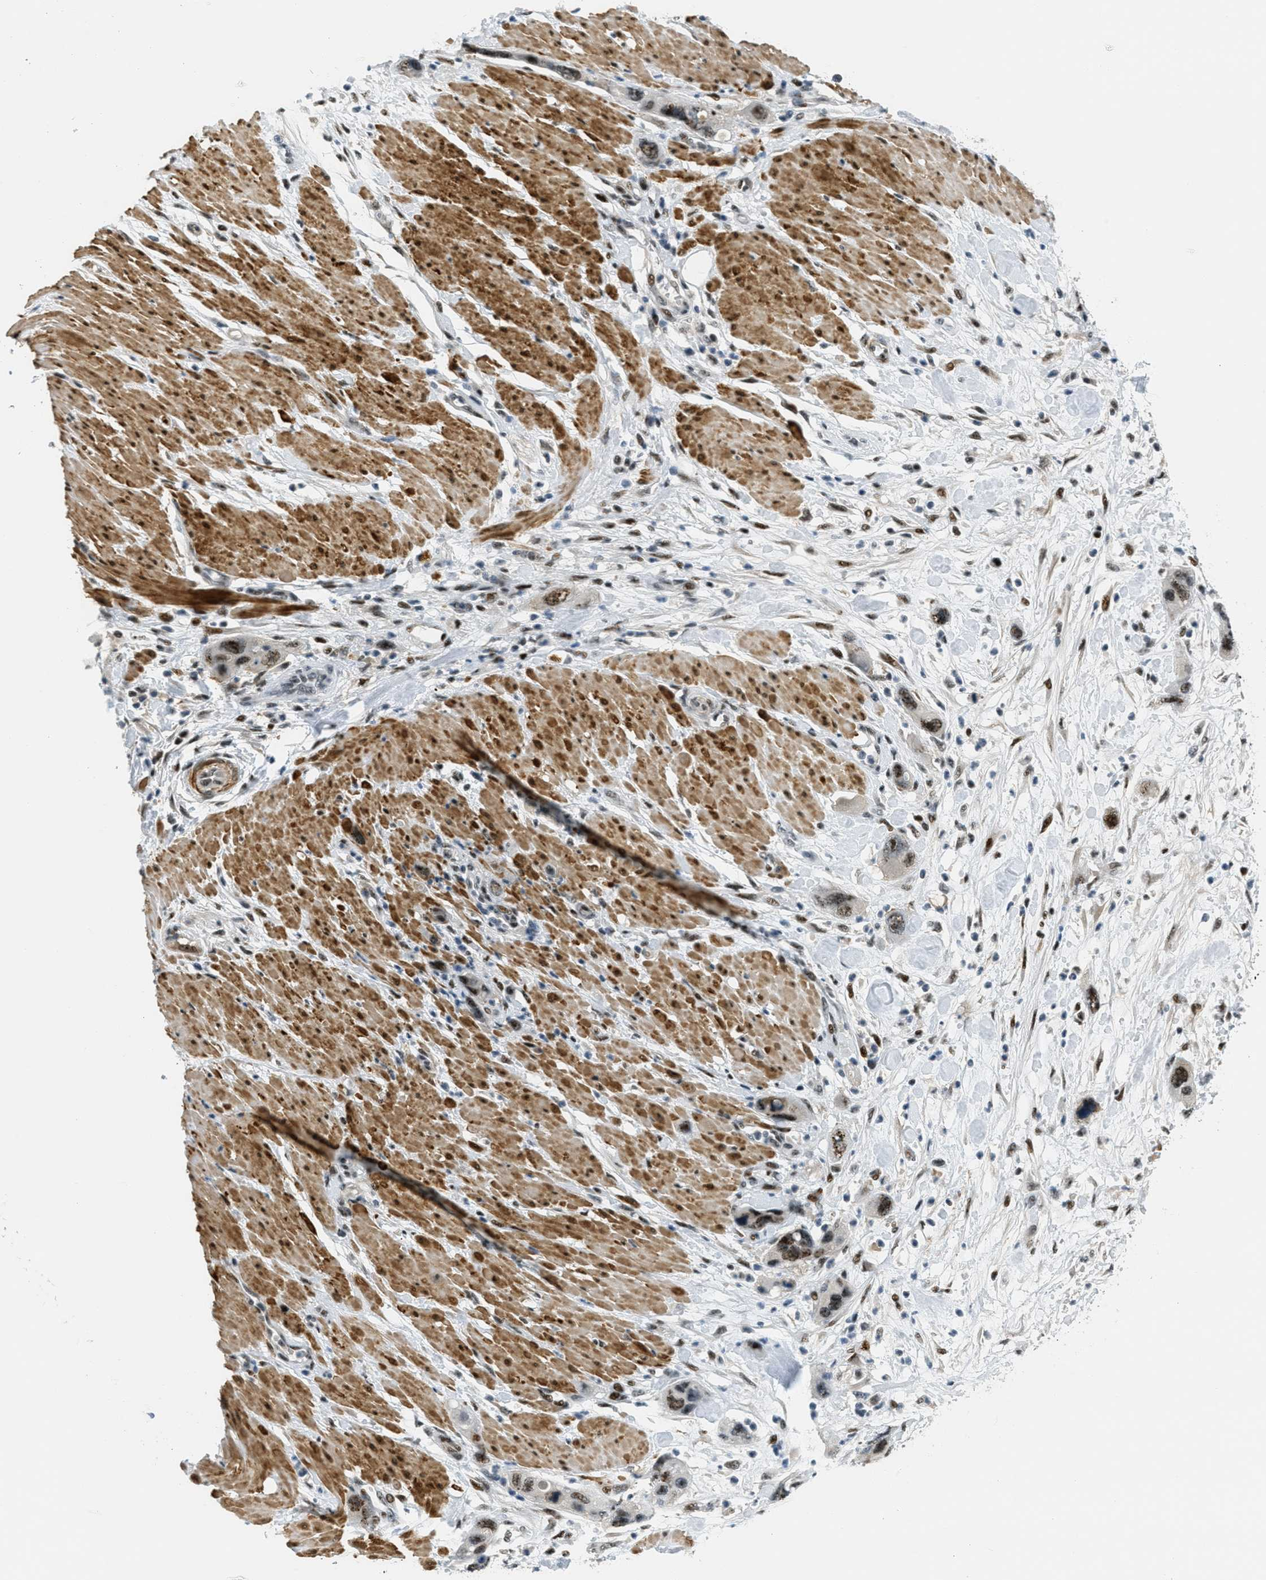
{"staining": {"intensity": "moderate", "quantity": "25%-75%", "location": "nuclear"}, "tissue": "pancreatic cancer", "cell_type": "Tumor cells", "image_type": "cancer", "snomed": [{"axis": "morphology", "description": "Normal tissue, NOS"}, {"axis": "morphology", "description": "Adenocarcinoma, NOS"}, {"axis": "topography", "description": "Pancreas"}], "caption": "An immunohistochemistry histopathology image of neoplastic tissue is shown. Protein staining in brown labels moderate nuclear positivity in adenocarcinoma (pancreatic) within tumor cells.", "gene": "ZDHHC23", "patient": {"sex": "female", "age": 71}}